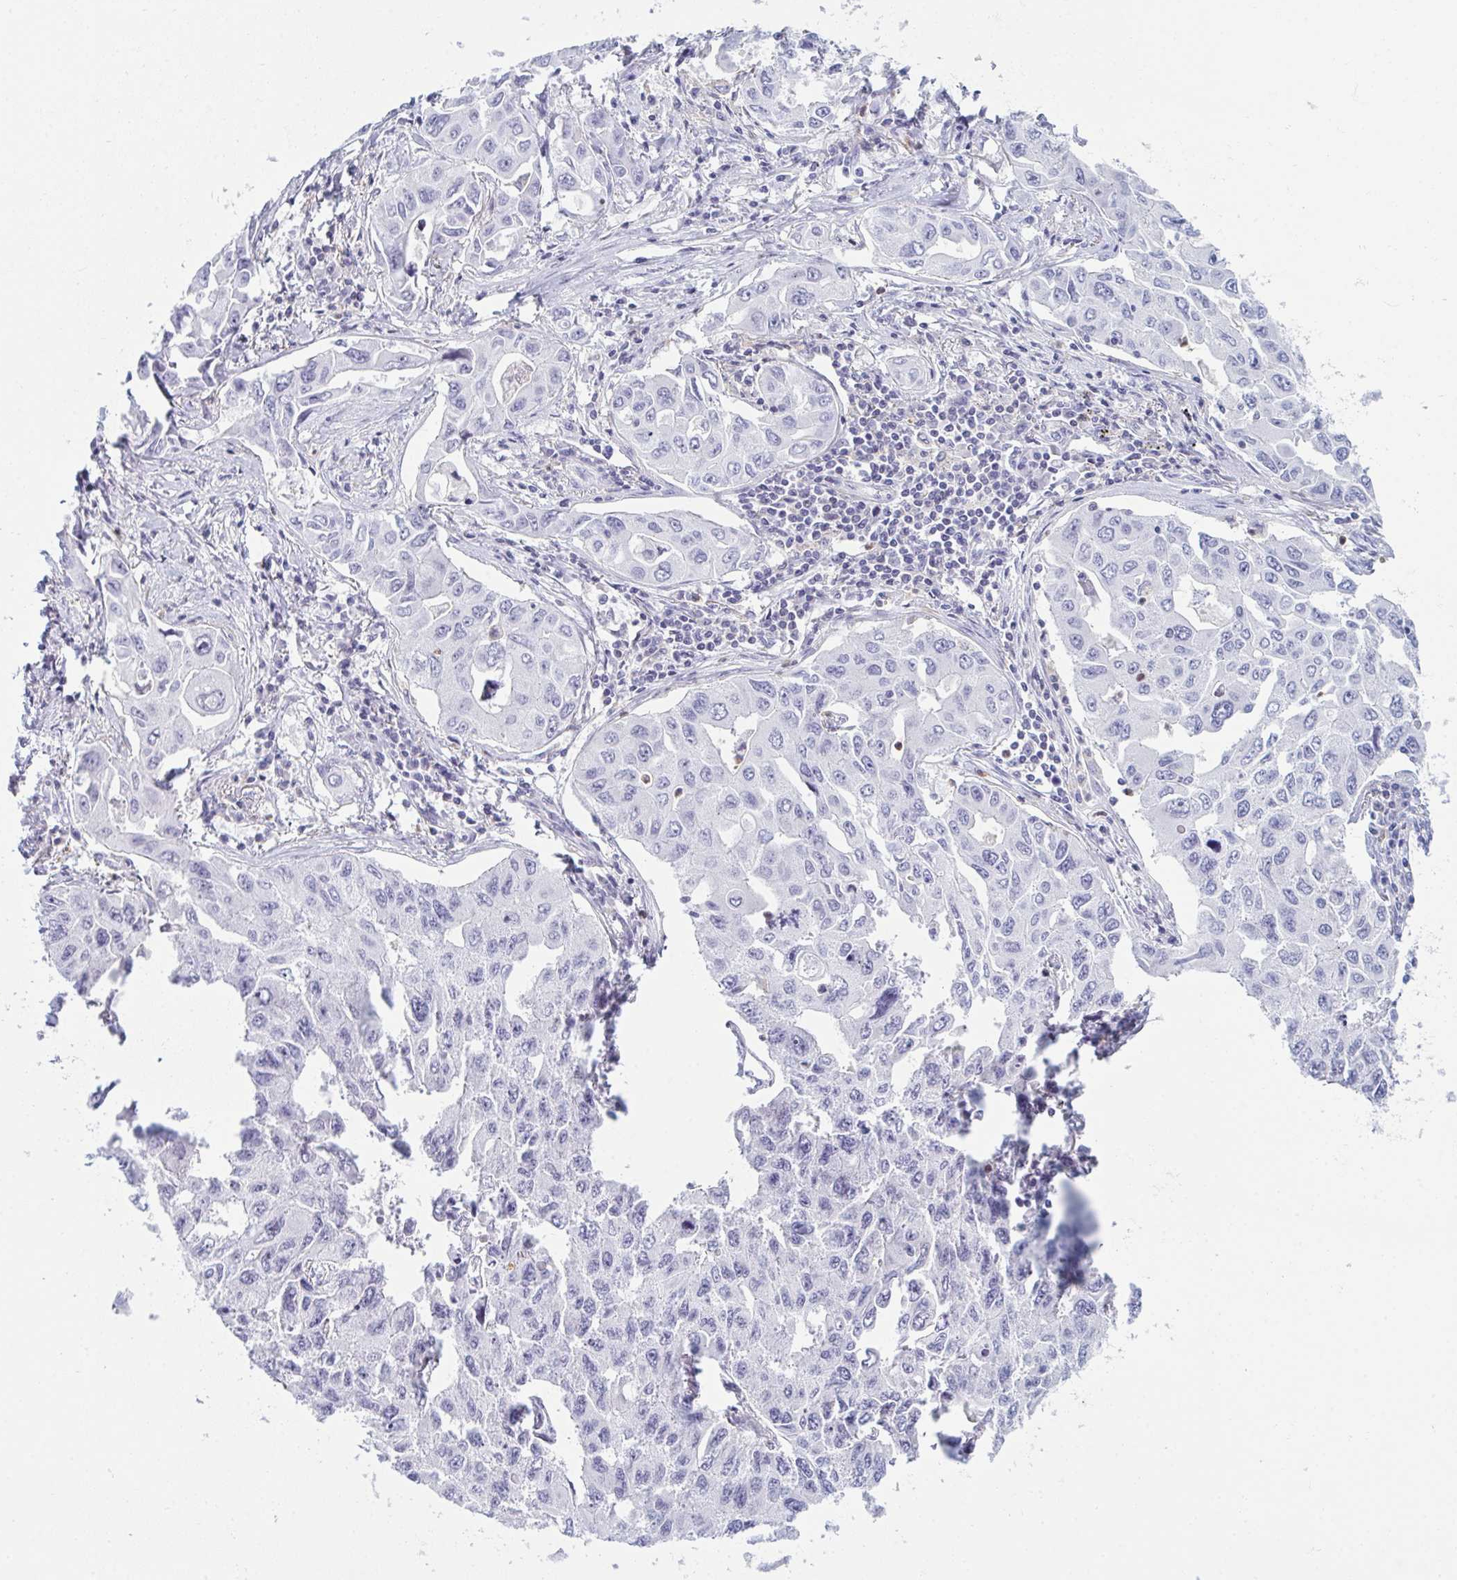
{"staining": {"intensity": "negative", "quantity": "none", "location": "none"}, "tissue": "lung cancer", "cell_type": "Tumor cells", "image_type": "cancer", "snomed": [{"axis": "morphology", "description": "Adenocarcinoma, NOS"}, {"axis": "topography", "description": "Lung"}], "caption": "Tumor cells show no significant staining in adenocarcinoma (lung).", "gene": "MYO1F", "patient": {"sex": "male", "age": 64}}